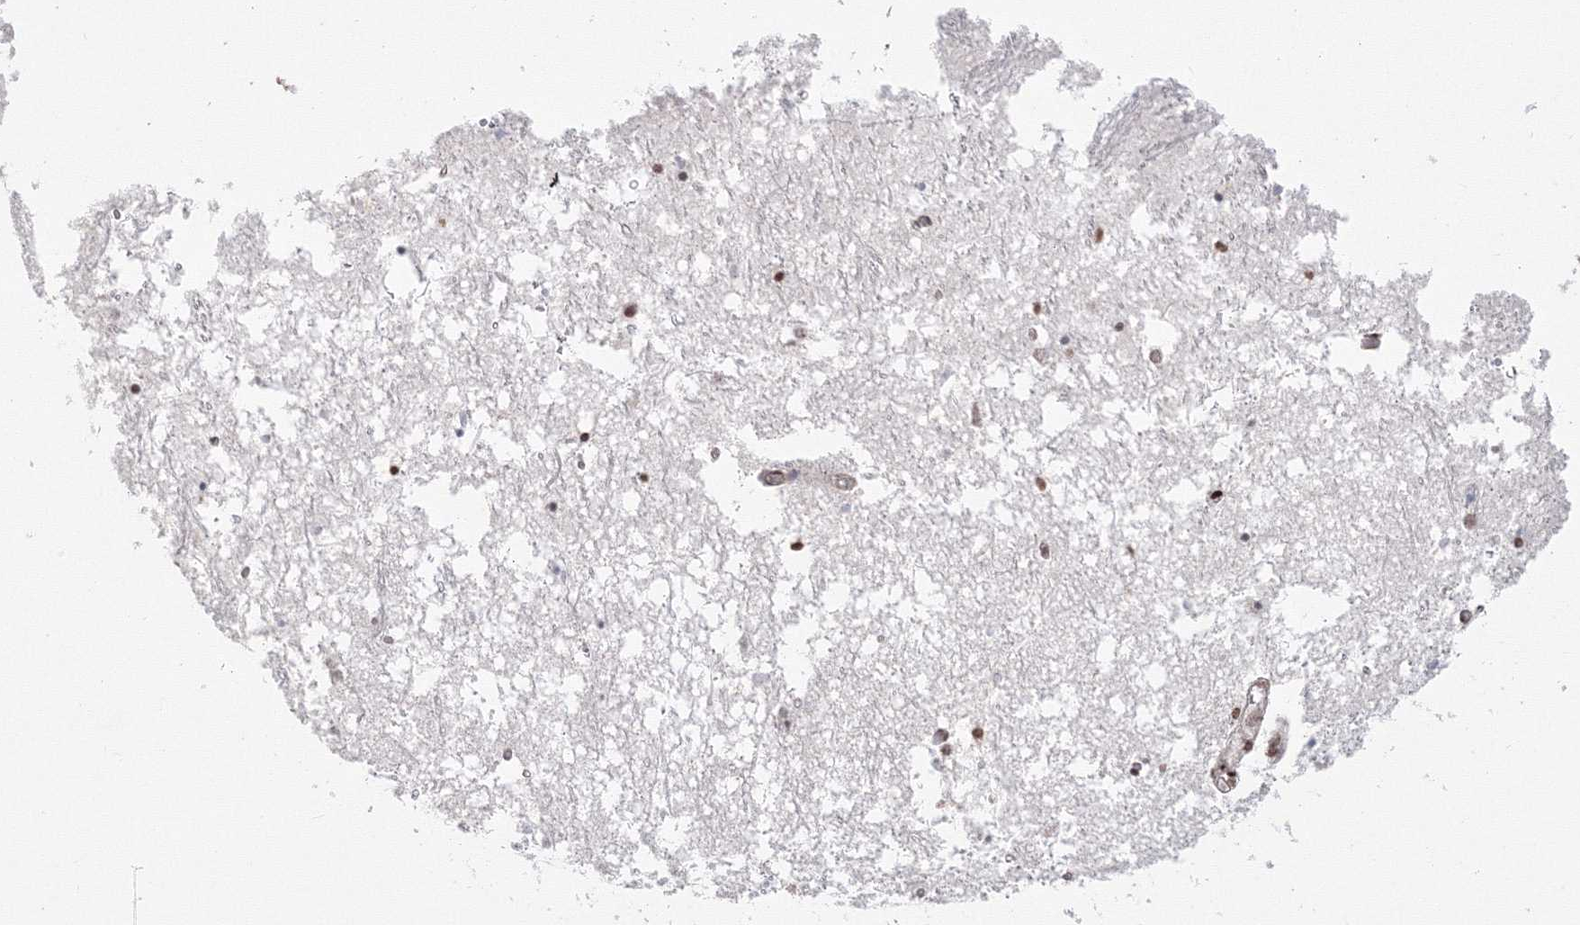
{"staining": {"intensity": "moderate", "quantity": "<25%", "location": "nuclear"}, "tissue": "hippocampus", "cell_type": "Glial cells", "image_type": "normal", "snomed": [{"axis": "morphology", "description": "Normal tissue, NOS"}, {"axis": "topography", "description": "Hippocampus"}], "caption": "Immunohistochemistry (IHC) micrograph of unremarkable hippocampus: human hippocampus stained using immunohistochemistry reveals low levels of moderate protein expression localized specifically in the nuclear of glial cells, appearing as a nuclear brown color.", "gene": "LIG1", "patient": {"sex": "male", "age": 70}}